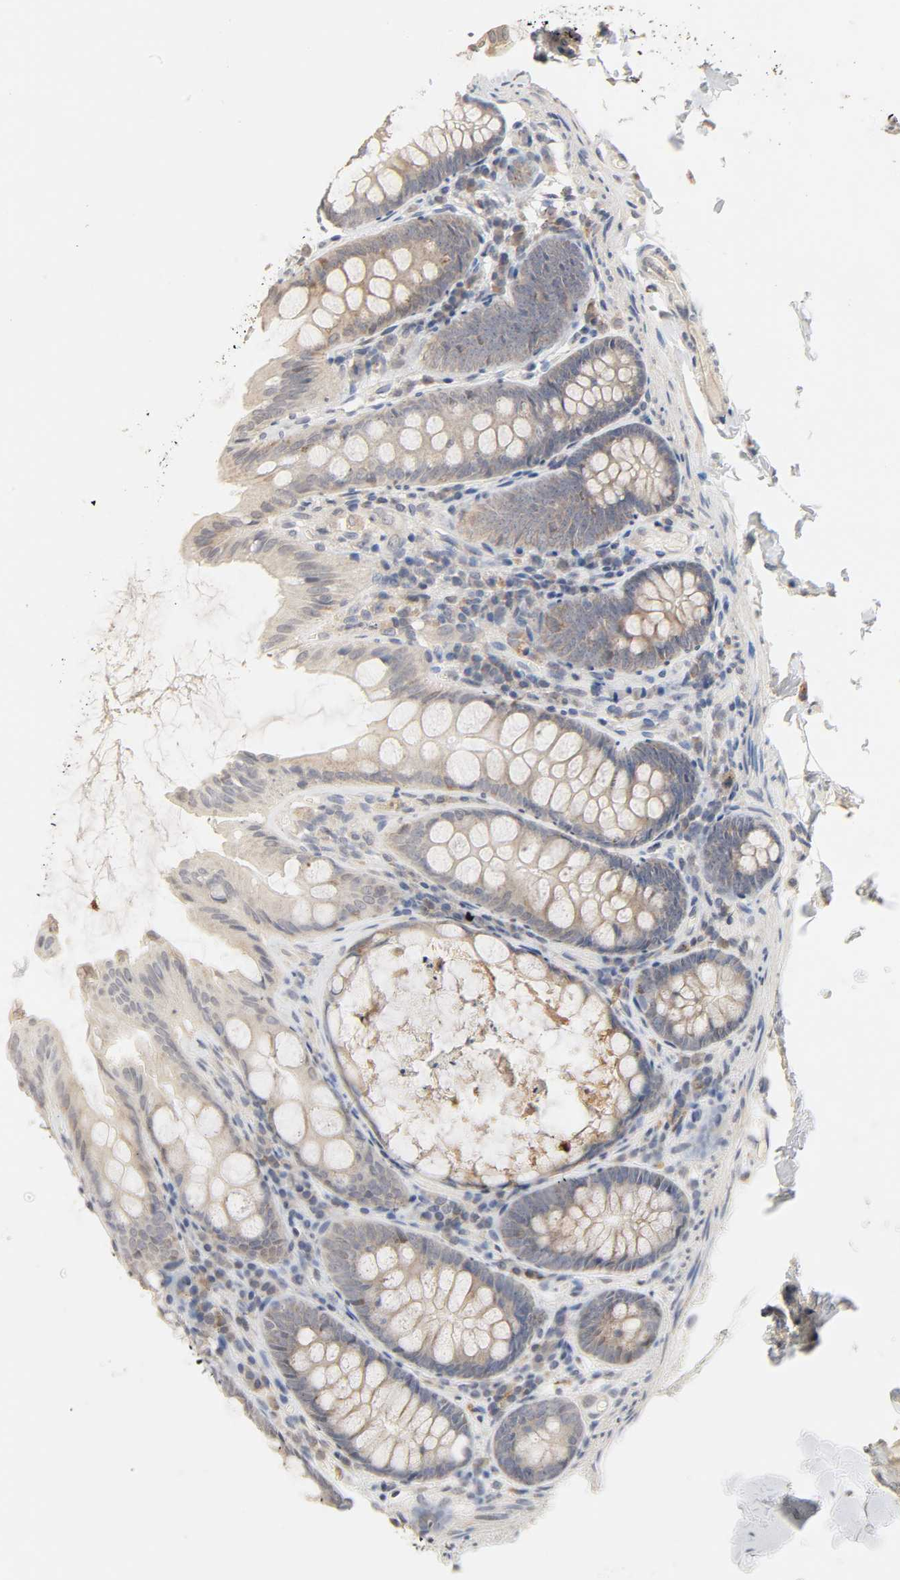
{"staining": {"intensity": "weak", "quantity": ">75%", "location": "cytoplasmic/membranous"}, "tissue": "colon", "cell_type": "Glandular cells", "image_type": "normal", "snomed": [{"axis": "morphology", "description": "Normal tissue, NOS"}, {"axis": "topography", "description": "Colon"}], "caption": "The image displays staining of normal colon, revealing weak cytoplasmic/membranous protein expression (brown color) within glandular cells.", "gene": "CLEC4E", "patient": {"sex": "female", "age": 61}}